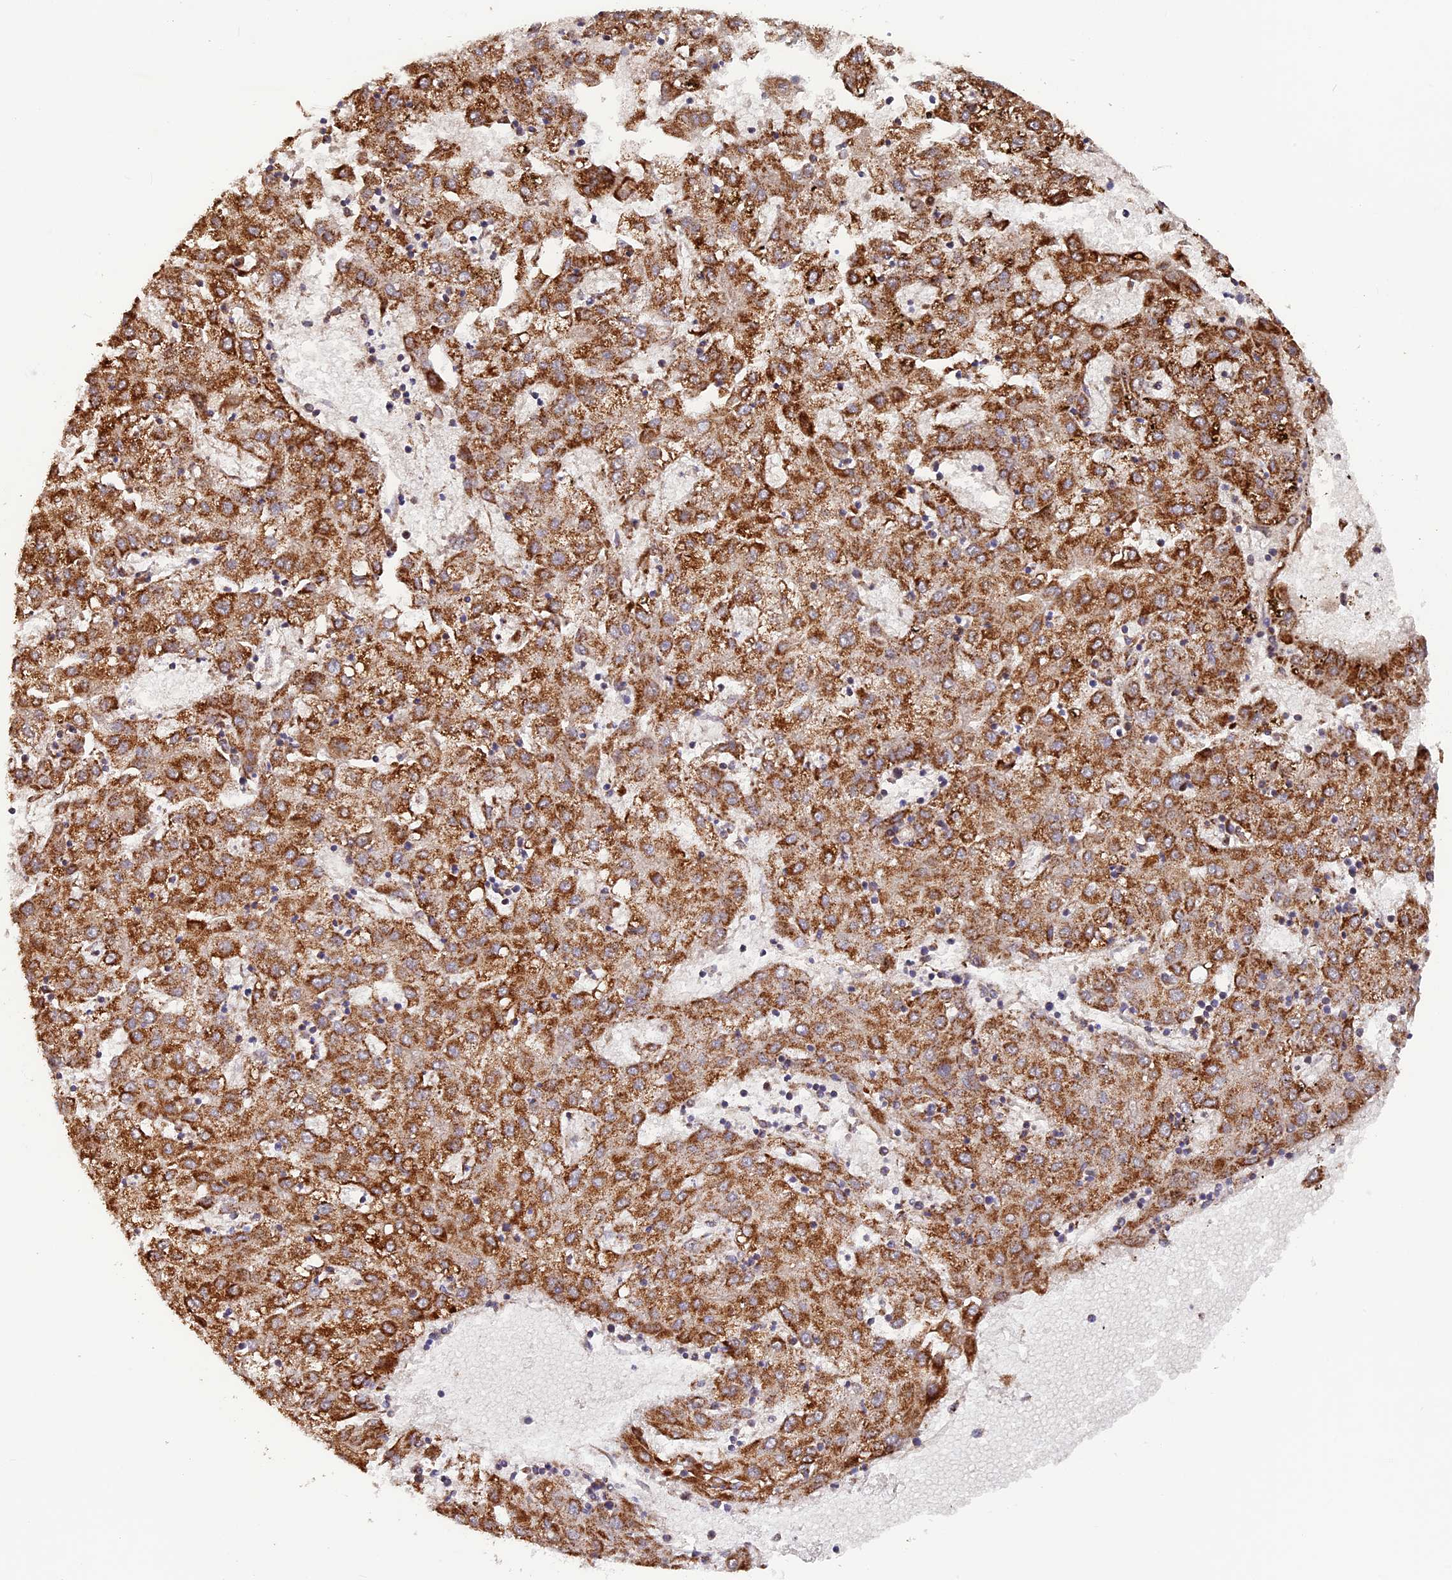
{"staining": {"intensity": "strong", "quantity": ">75%", "location": "cytoplasmic/membranous"}, "tissue": "liver cancer", "cell_type": "Tumor cells", "image_type": "cancer", "snomed": [{"axis": "morphology", "description": "Carcinoma, Hepatocellular, NOS"}, {"axis": "topography", "description": "Liver"}], "caption": "Immunohistochemical staining of liver hepatocellular carcinoma displays strong cytoplasmic/membranous protein staining in about >75% of tumor cells.", "gene": "DUS3L", "patient": {"sex": "male", "age": 72}}